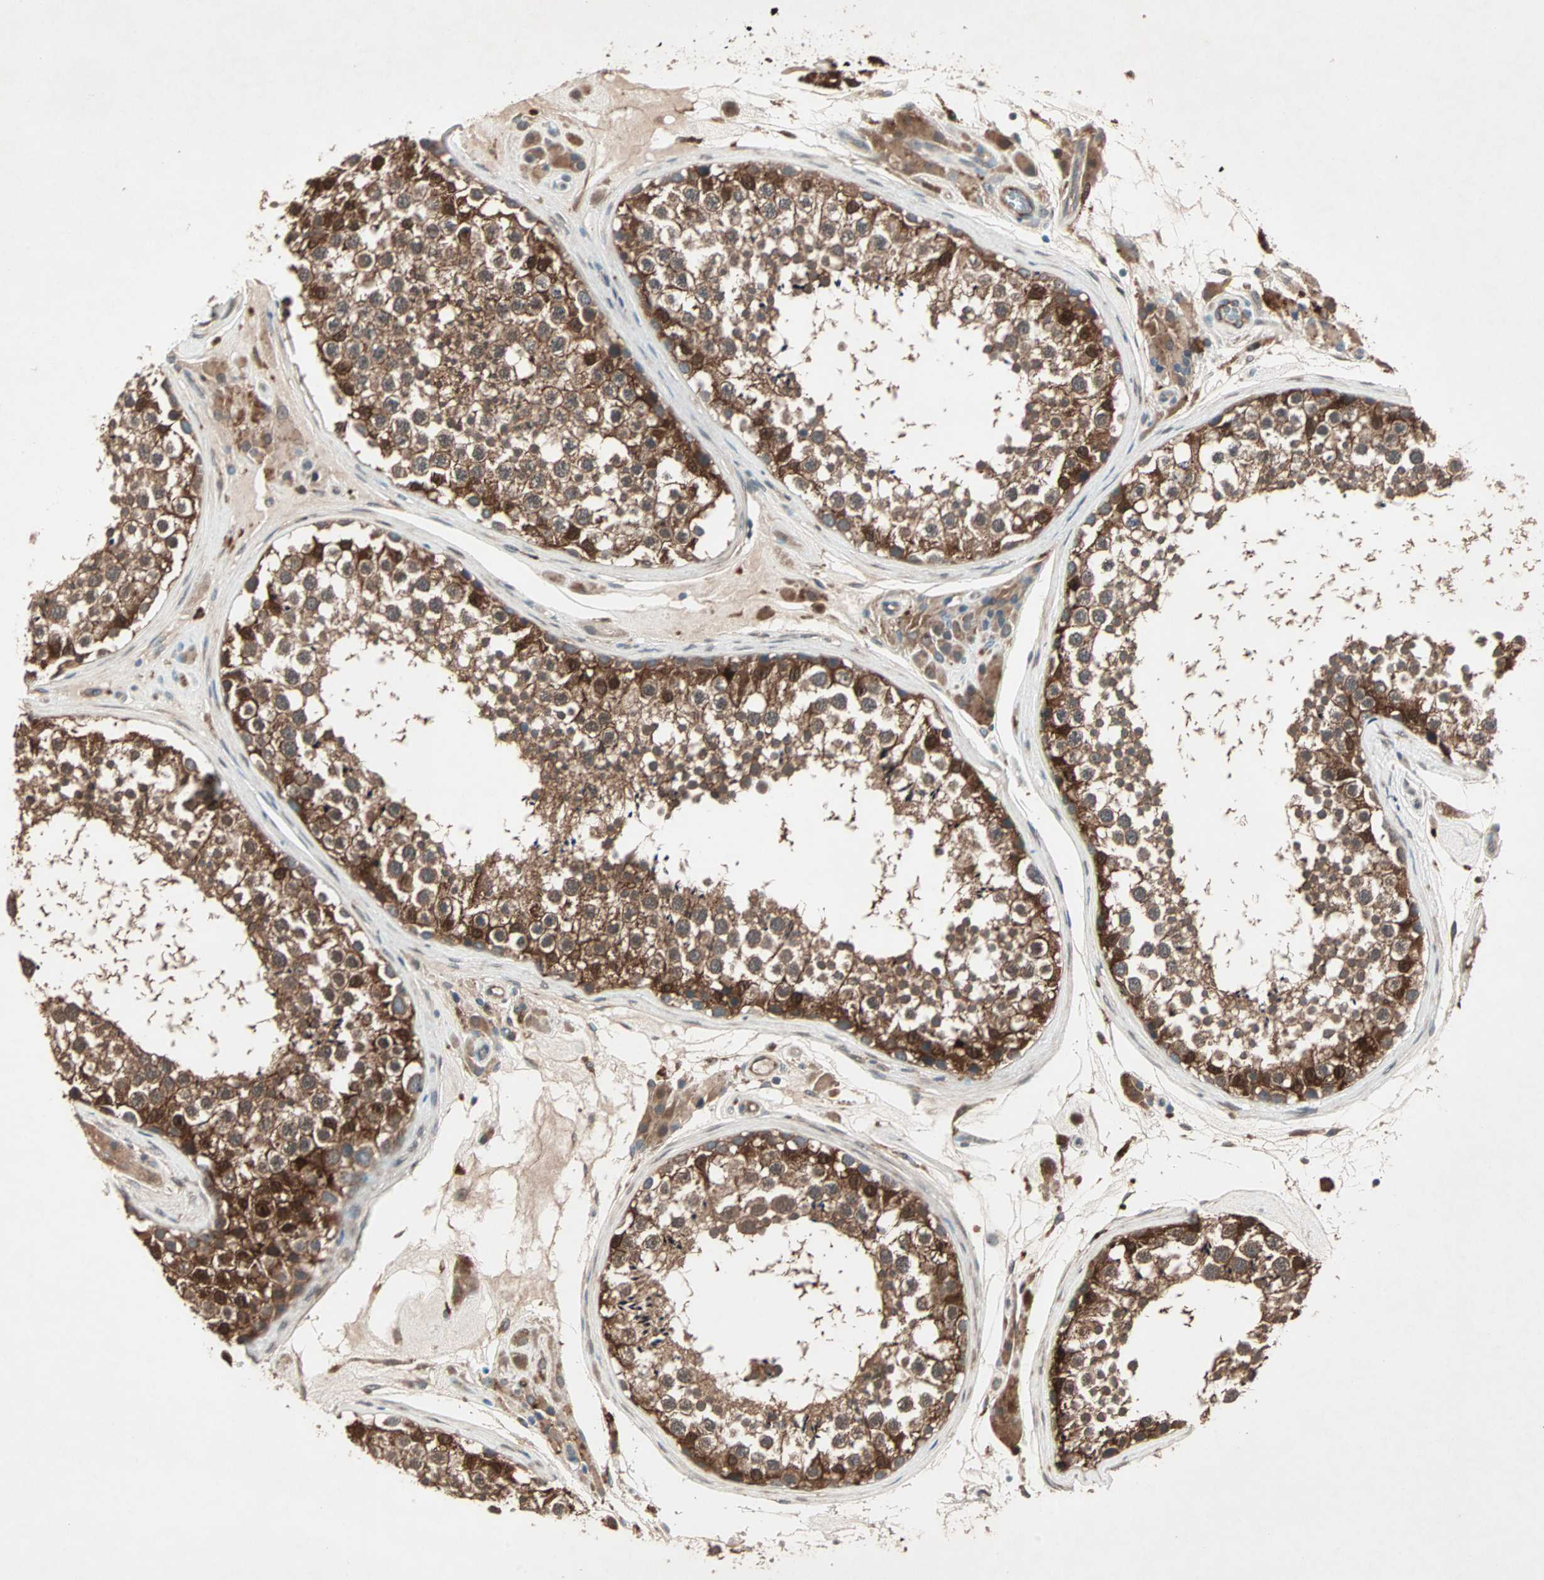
{"staining": {"intensity": "strong", "quantity": ">75%", "location": "cytoplasmic/membranous"}, "tissue": "testis", "cell_type": "Cells in seminiferous ducts", "image_type": "normal", "snomed": [{"axis": "morphology", "description": "Normal tissue, NOS"}, {"axis": "topography", "description": "Testis"}], "caption": "A brown stain labels strong cytoplasmic/membranous staining of a protein in cells in seminiferous ducts of benign testis.", "gene": "SDSL", "patient": {"sex": "male", "age": 46}}